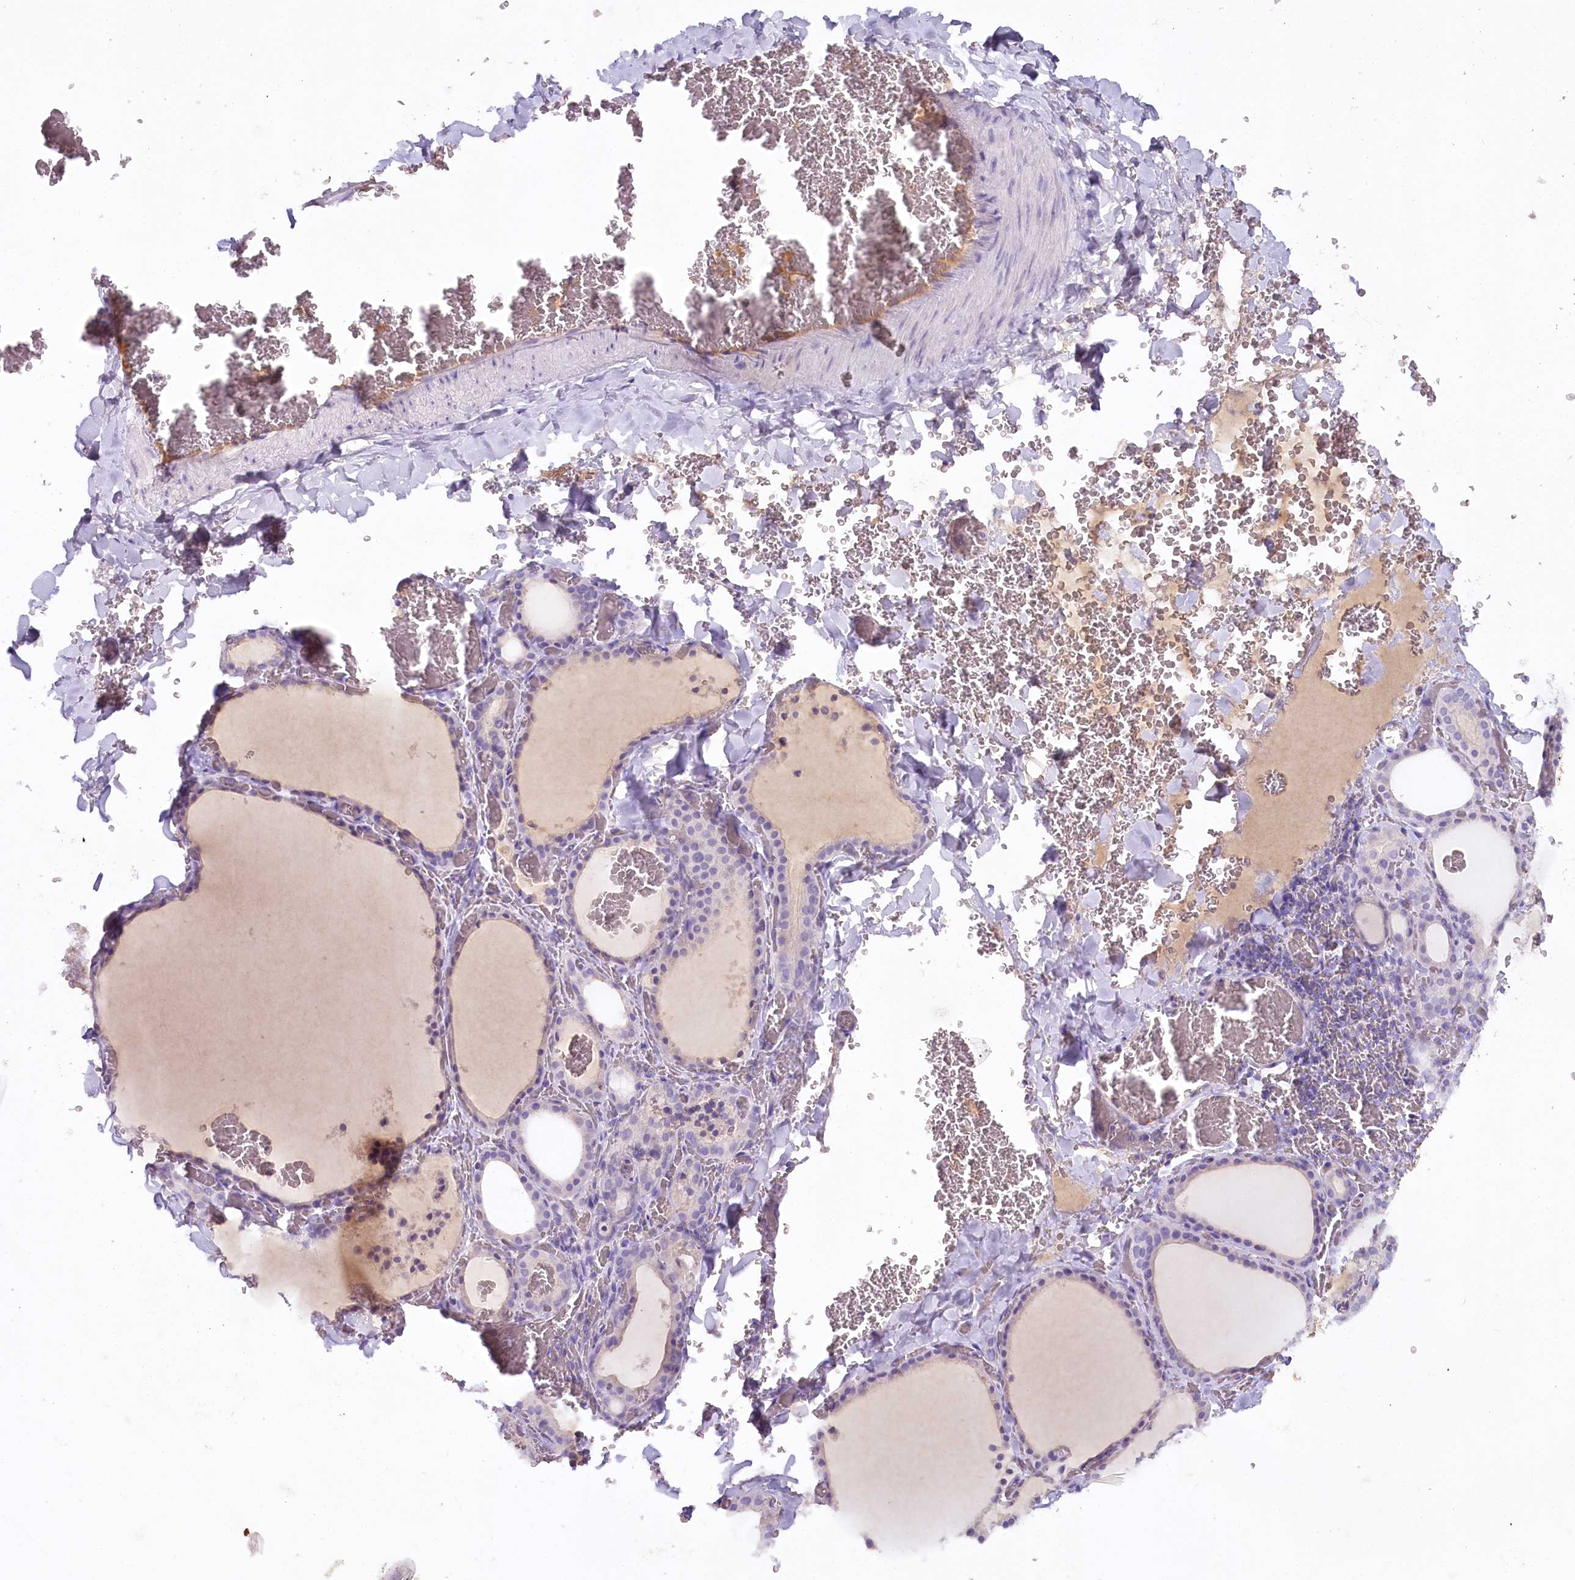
{"staining": {"intensity": "negative", "quantity": "none", "location": "none"}, "tissue": "thyroid gland", "cell_type": "Glandular cells", "image_type": "normal", "snomed": [{"axis": "morphology", "description": "Normal tissue, NOS"}, {"axis": "topography", "description": "Thyroid gland"}], "caption": "Protein analysis of benign thyroid gland reveals no significant staining in glandular cells. Nuclei are stained in blue.", "gene": "HPD", "patient": {"sex": "female", "age": 39}}